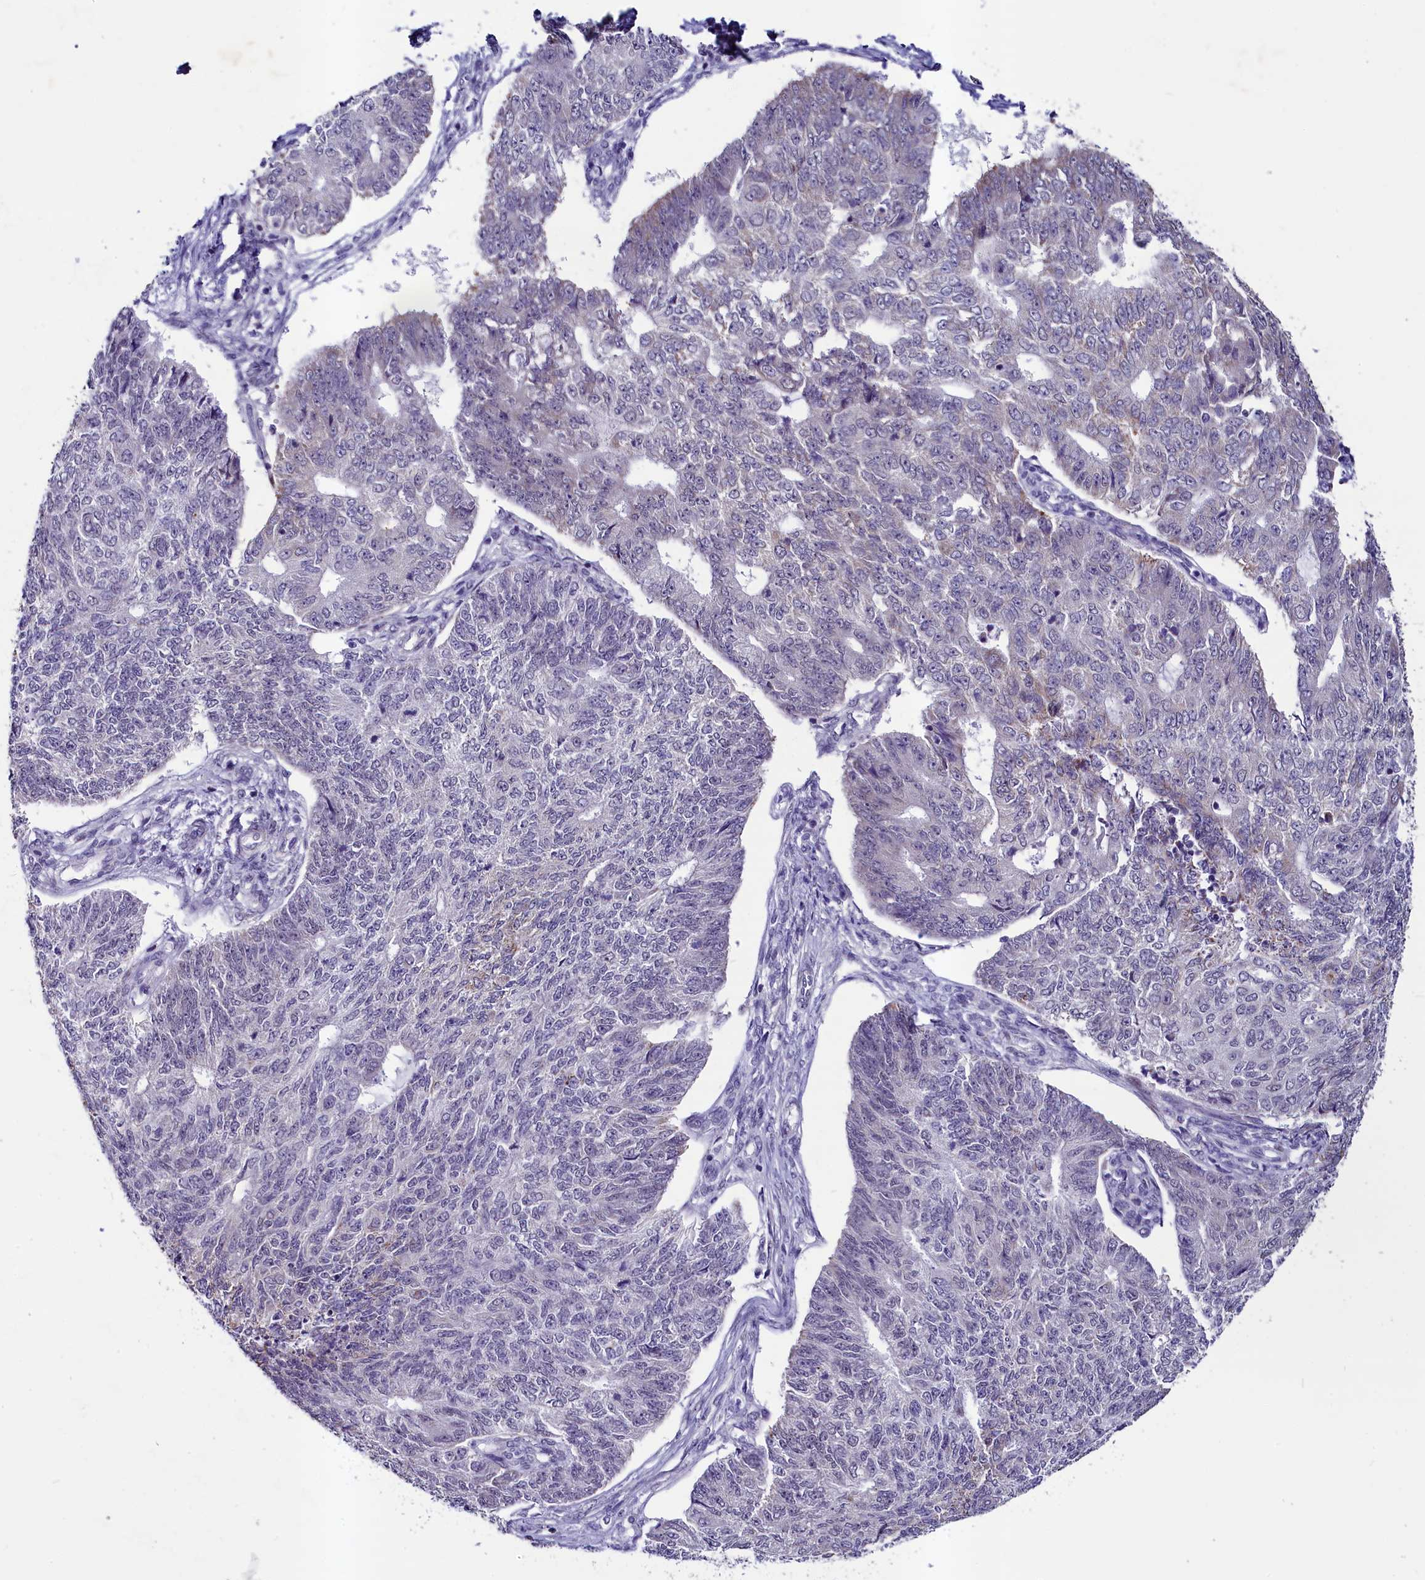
{"staining": {"intensity": "negative", "quantity": "none", "location": "none"}, "tissue": "endometrial cancer", "cell_type": "Tumor cells", "image_type": "cancer", "snomed": [{"axis": "morphology", "description": "Adenocarcinoma, NOS"}, {"axis": "topography", "description": "Endometrium"}], "caption": "This is a micrograph of immunohistochemistry (IHC) staining of adenocarcinoma (endometrial), which shows no staining in tumor cells. Brightfield microscopy of immunohistochemistry (IHC) stained with DAB (3,3'-diaminobenzidine) (brown) and hematoxylin (blue), captured at high magnification.", "gene": "SCD5", "patient": {"sex": "female", "age": 32}}